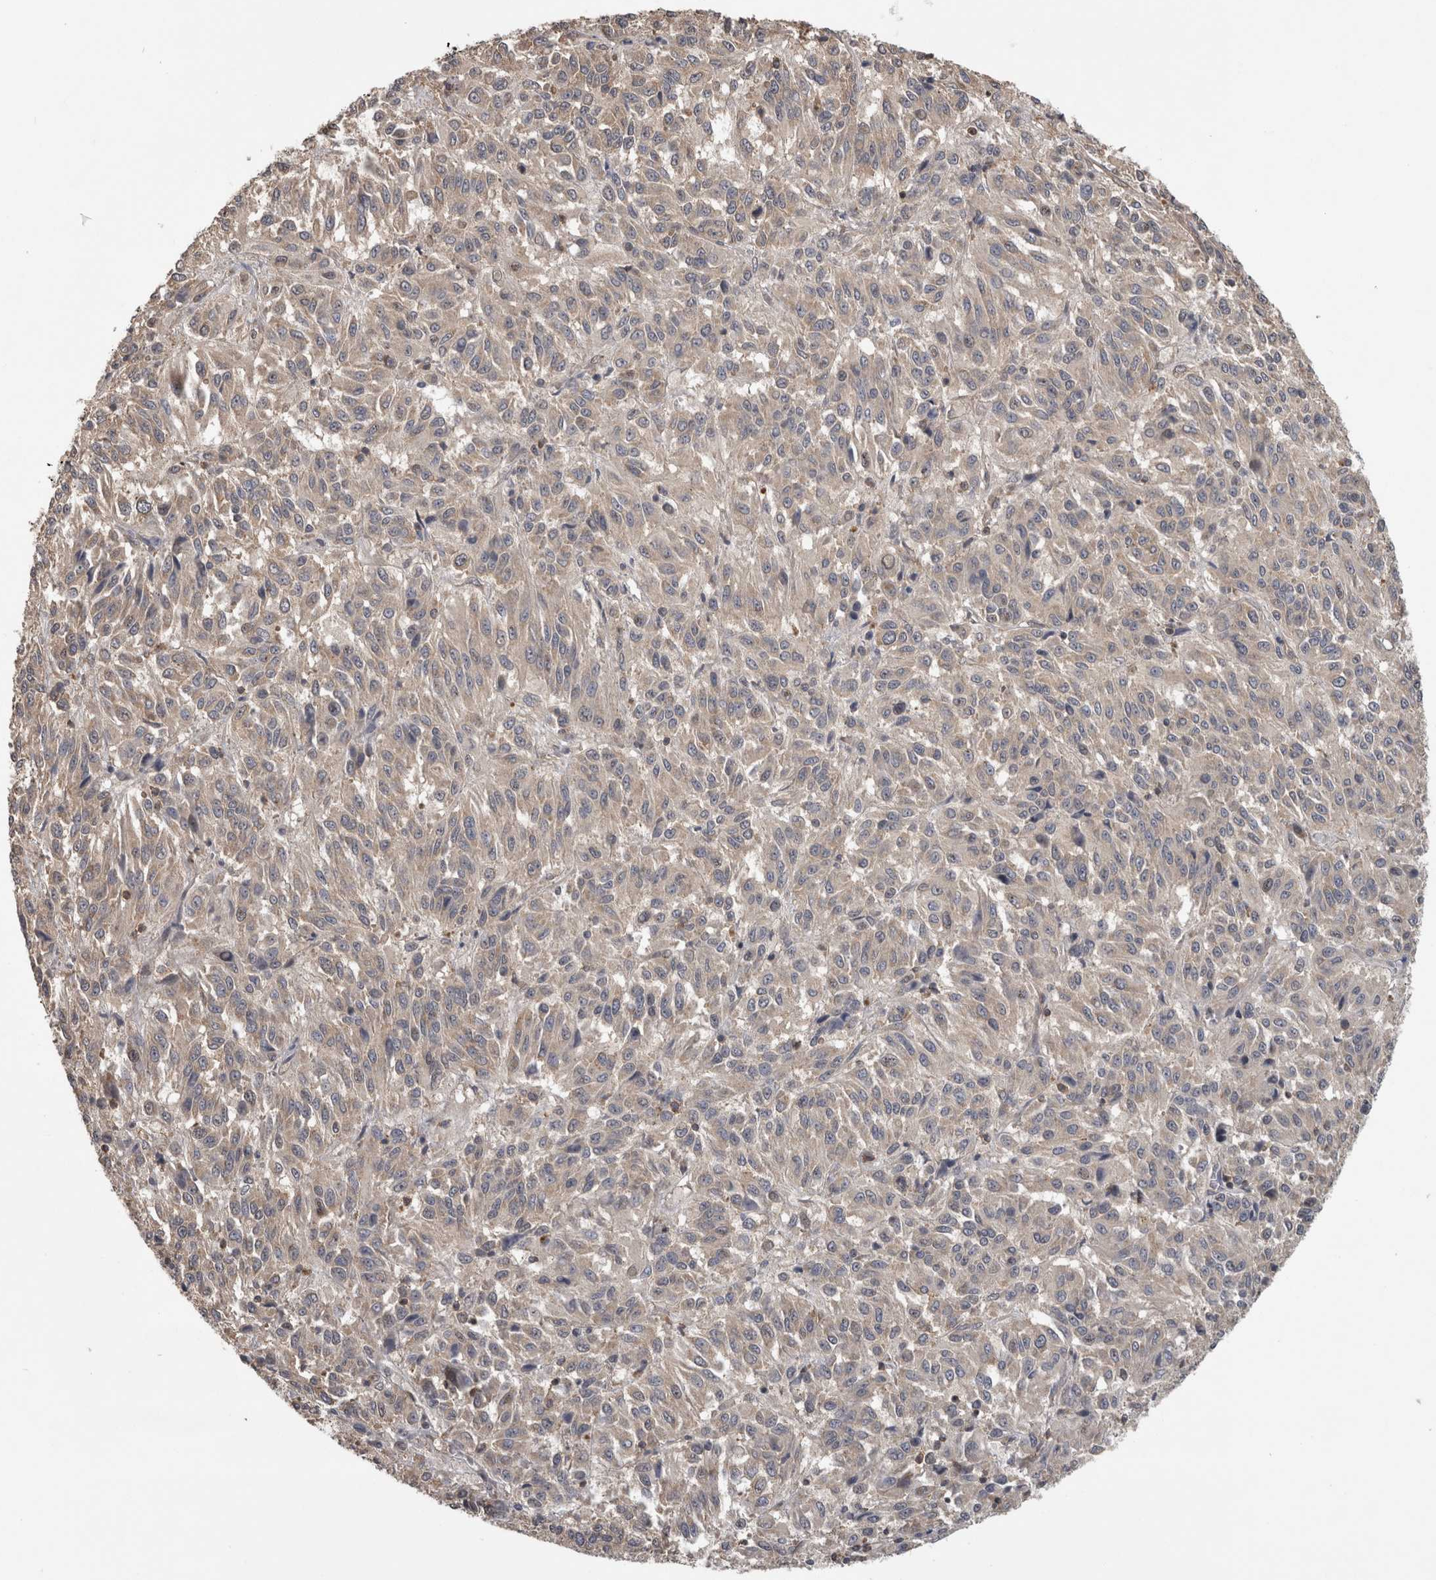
{"staining": {"intensity": "weak", "quantity": "<25%", "location": "cytoplasmic/membranous"}, "tissue": "melanoma", "cell_type": "Tumor cells", "image_type": "cancer", "snomed": [{"axis": "morphology", "description": "Malignant melanoma, Metastatic site"}, {"axis": "topography", "description": "Lung"}], "caption": "This is a image of immunohistochemistry staining of malignant melanoma (metastatic site), which shows no staining in tumor cells.", "gene": "ATXN2", "patient": {"sex": "male", "age": 64}}